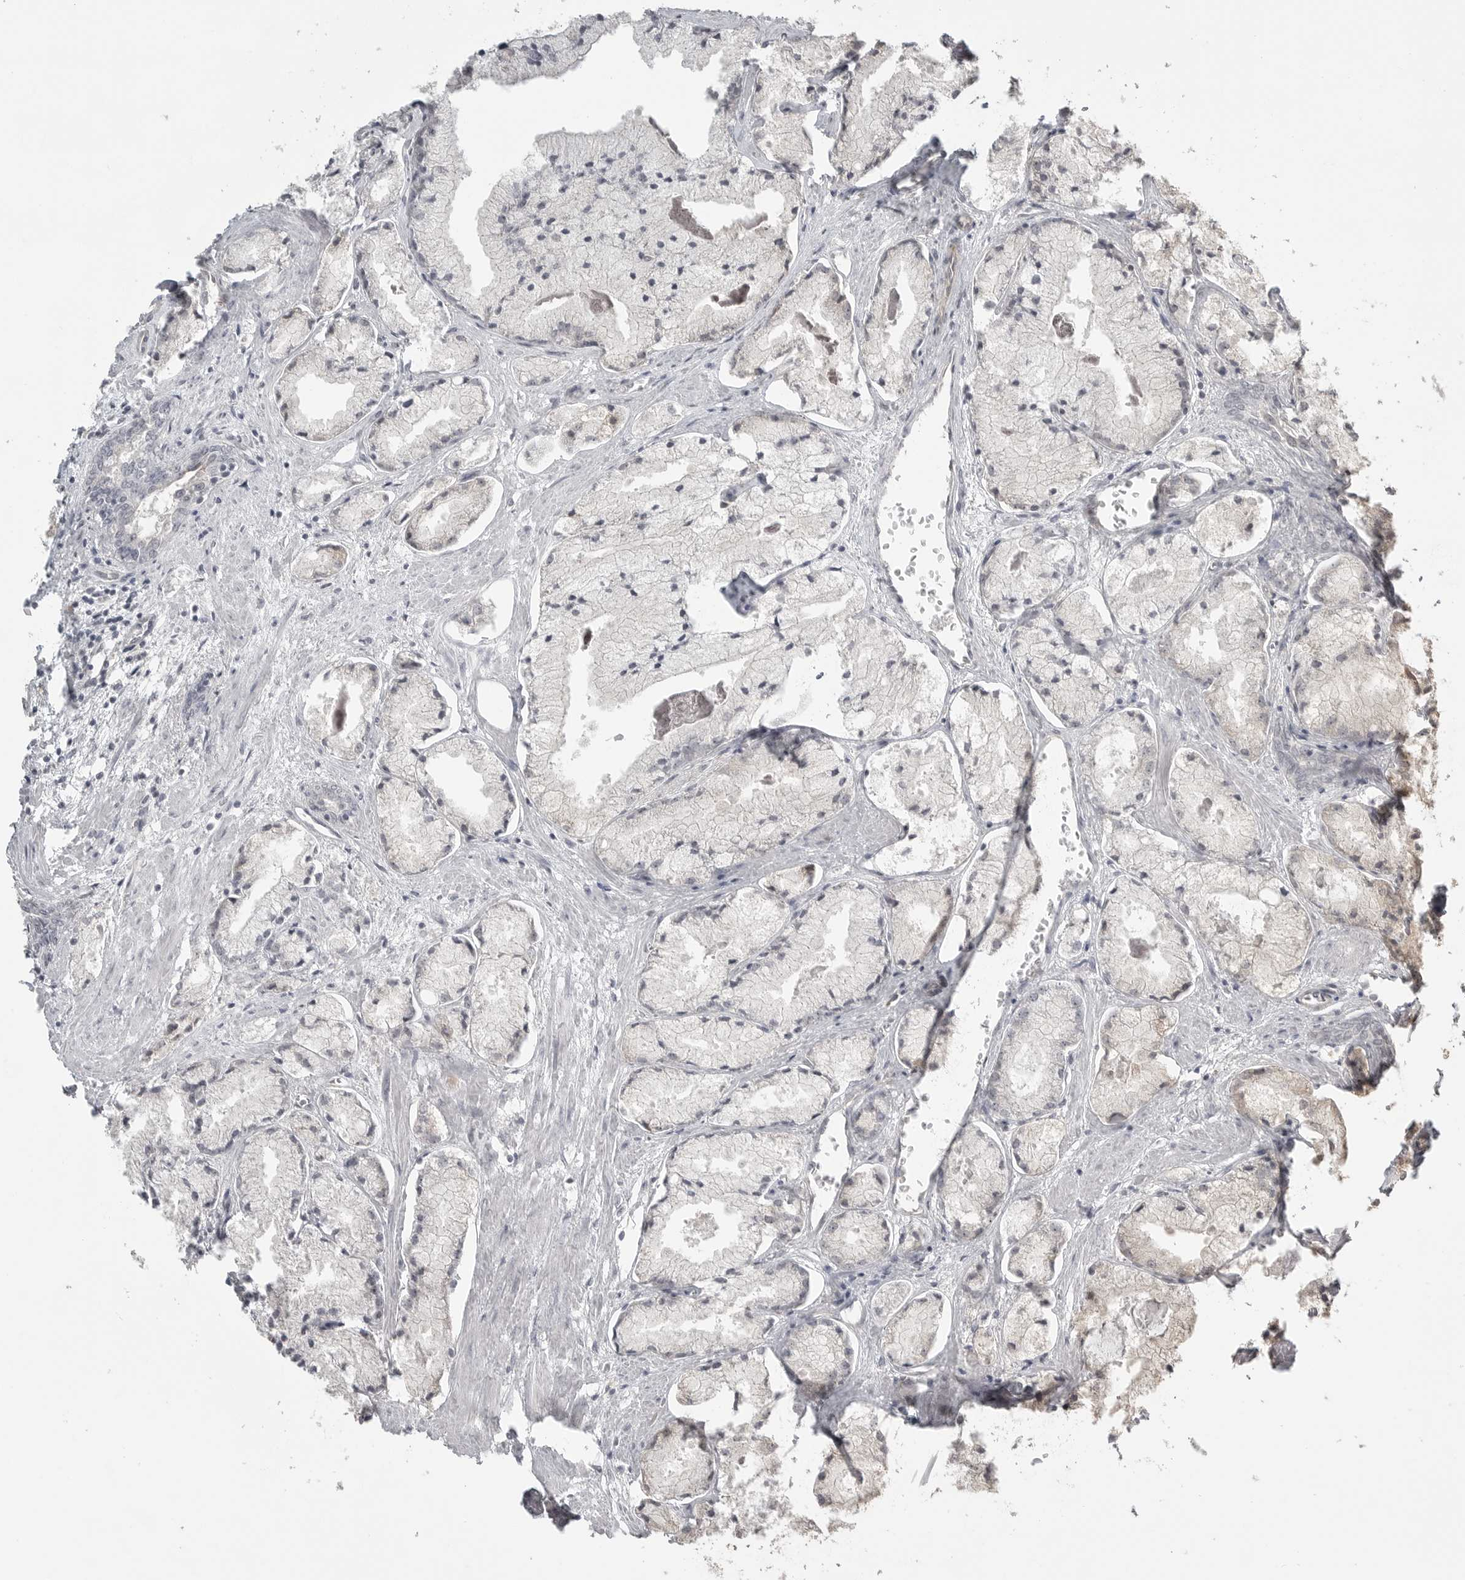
{"staining": {"intensity": "negative", "quantity": "none", "location": "none"}, "tissue": "prostate cancer", "cell_type": "Tumor cells", "image_type": "cancer", "snomed": [{"axis": "morphology", "description": "Adenocarcinoma, High grade"}, {"axis": "topography", "description": "Prostate"}], "caption": "The histopathology image displays no staining of tumor cells in adenocarcinoma (high-grade) (prostate).", "gene": "SMG8", "patient": {"sex": "male", "age": 50}}